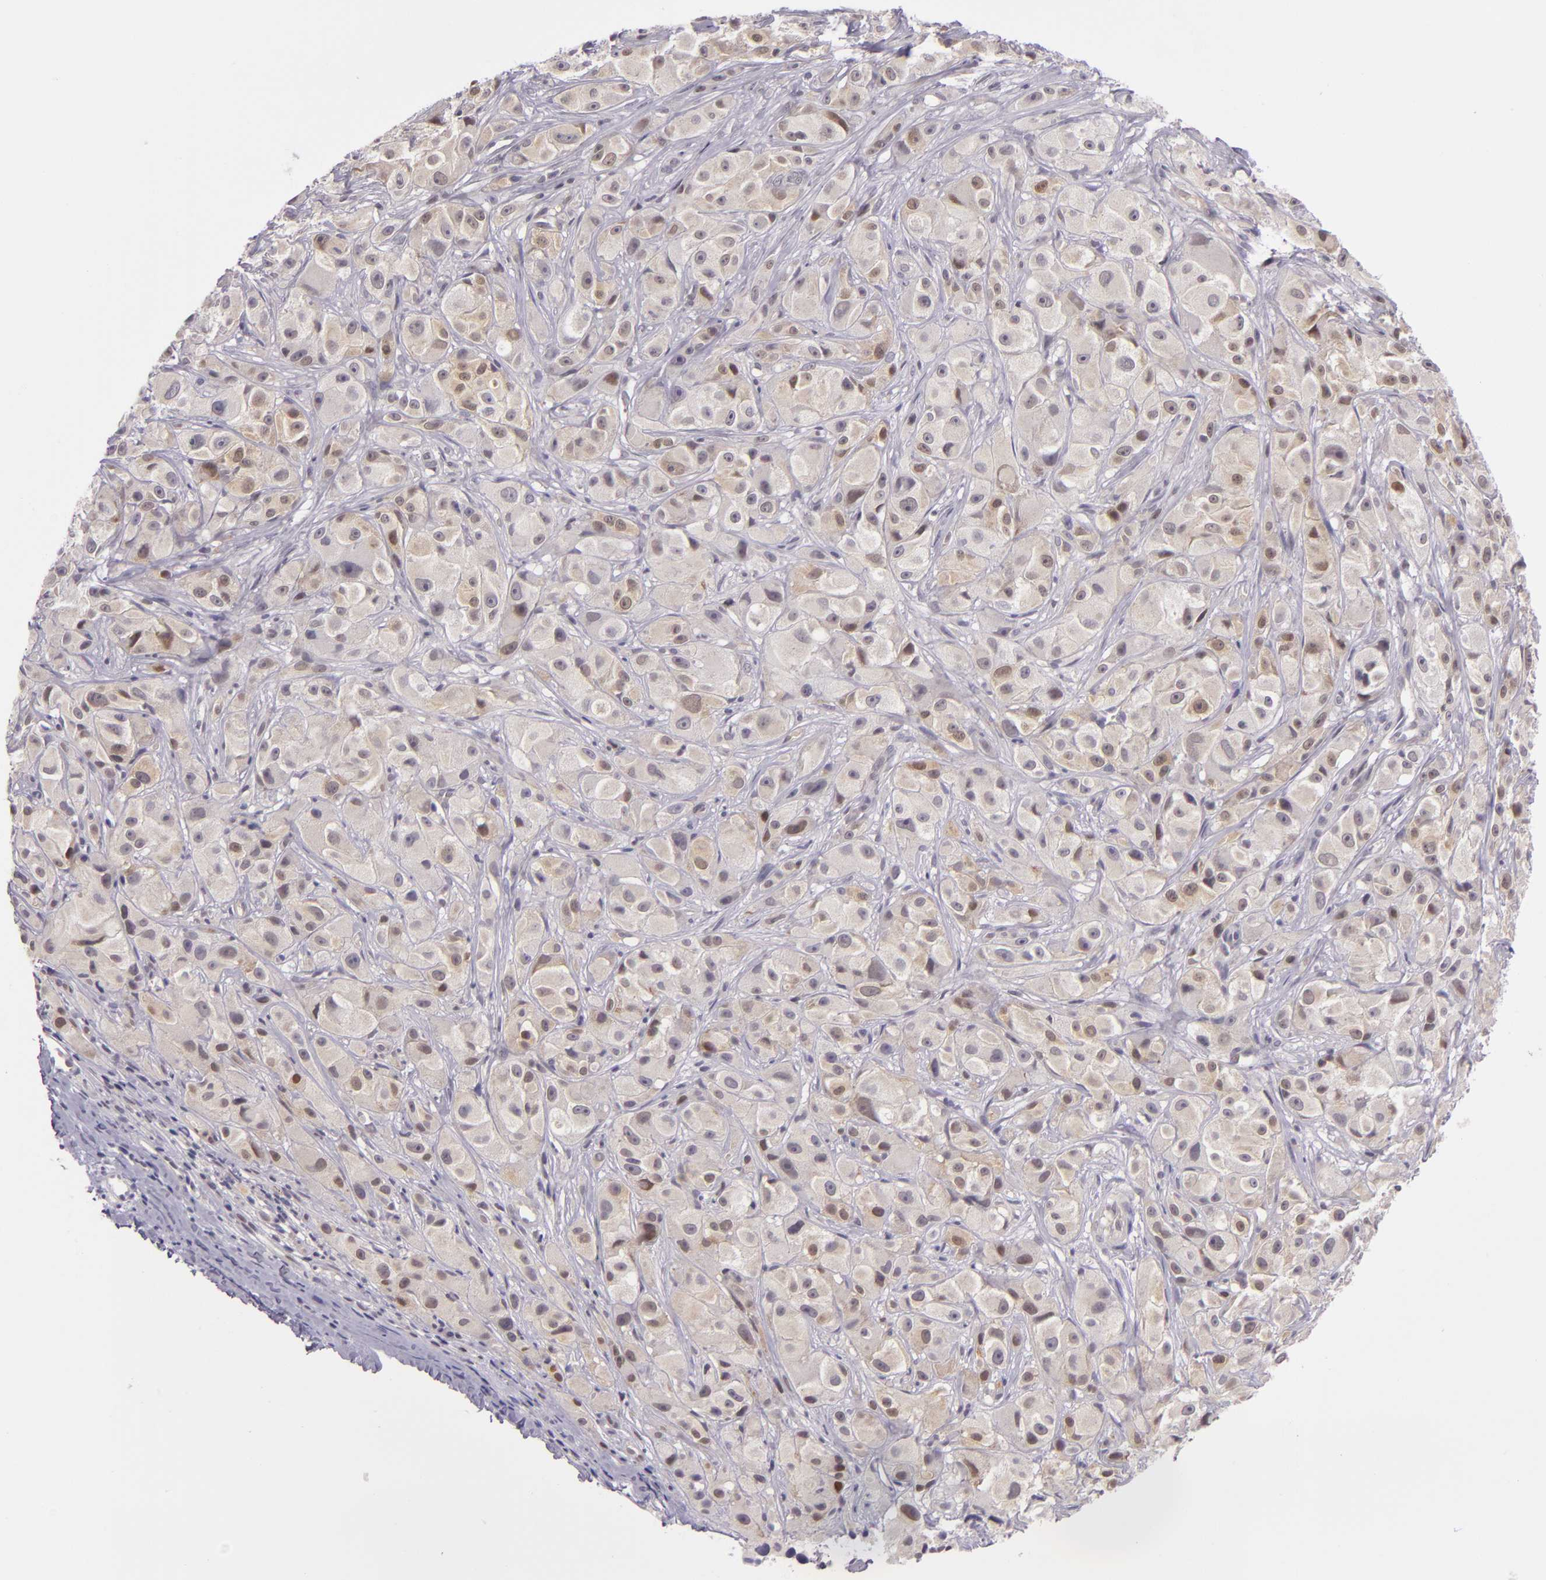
{"staining": {"intensity": "weak", "quantity": "<25%", "location": "cytoplasmic/membranous,nuclear"}, "tissue": "melanoma", "cell_type": "Tumor cells", "image_type": "cancer", "snomed": [{"axis": "morphology", "description": "Malignant melanoma, NOS"}, {"axis": "topography", "description": "Skin"}], "caption": "Malignant melanoma stained for a protein using immunohistochemistry demonstrates no expression tumor cells.", "gene": "CSE1L", "patient": {"sex": "male", "age": 56}}